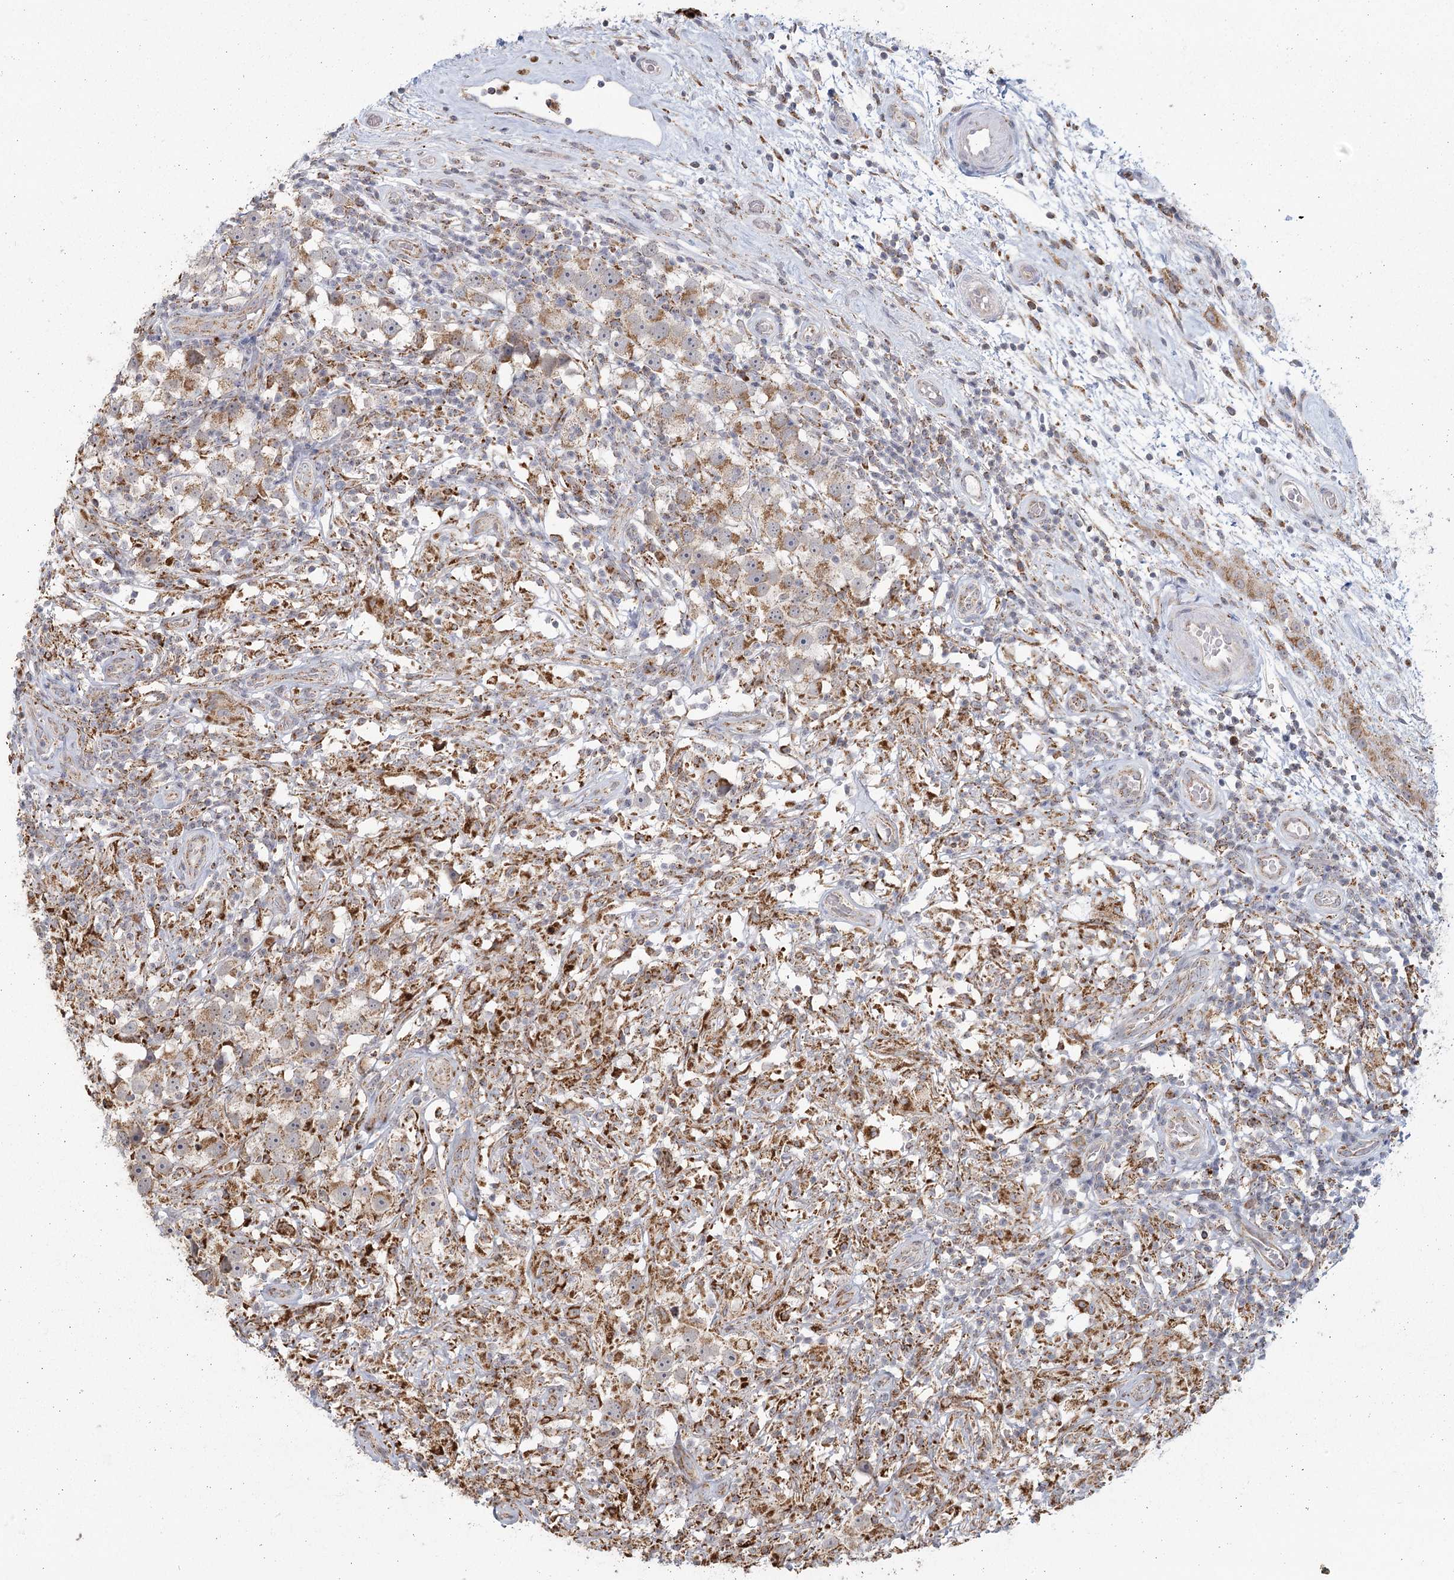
{"staining": {"intensity": "moderate", "quantity": ">75%", "location": "cytoplasmic/membranous"}, "tissue": "testis cancer", "cell_type": "Tumor cells", "image_type": "cancer", "snomed": [{"axis": "morphology", "description": "Seminoma, NOS"}, {"axis": "topography", "description": "Testis"}], "caption": "Moderate cytoplasmic/membranous positivity is present in about >75% of tumor cells in seminoma (testis).", "gene": "LACTB", "patient": {"sex": "male", "age": 49}}